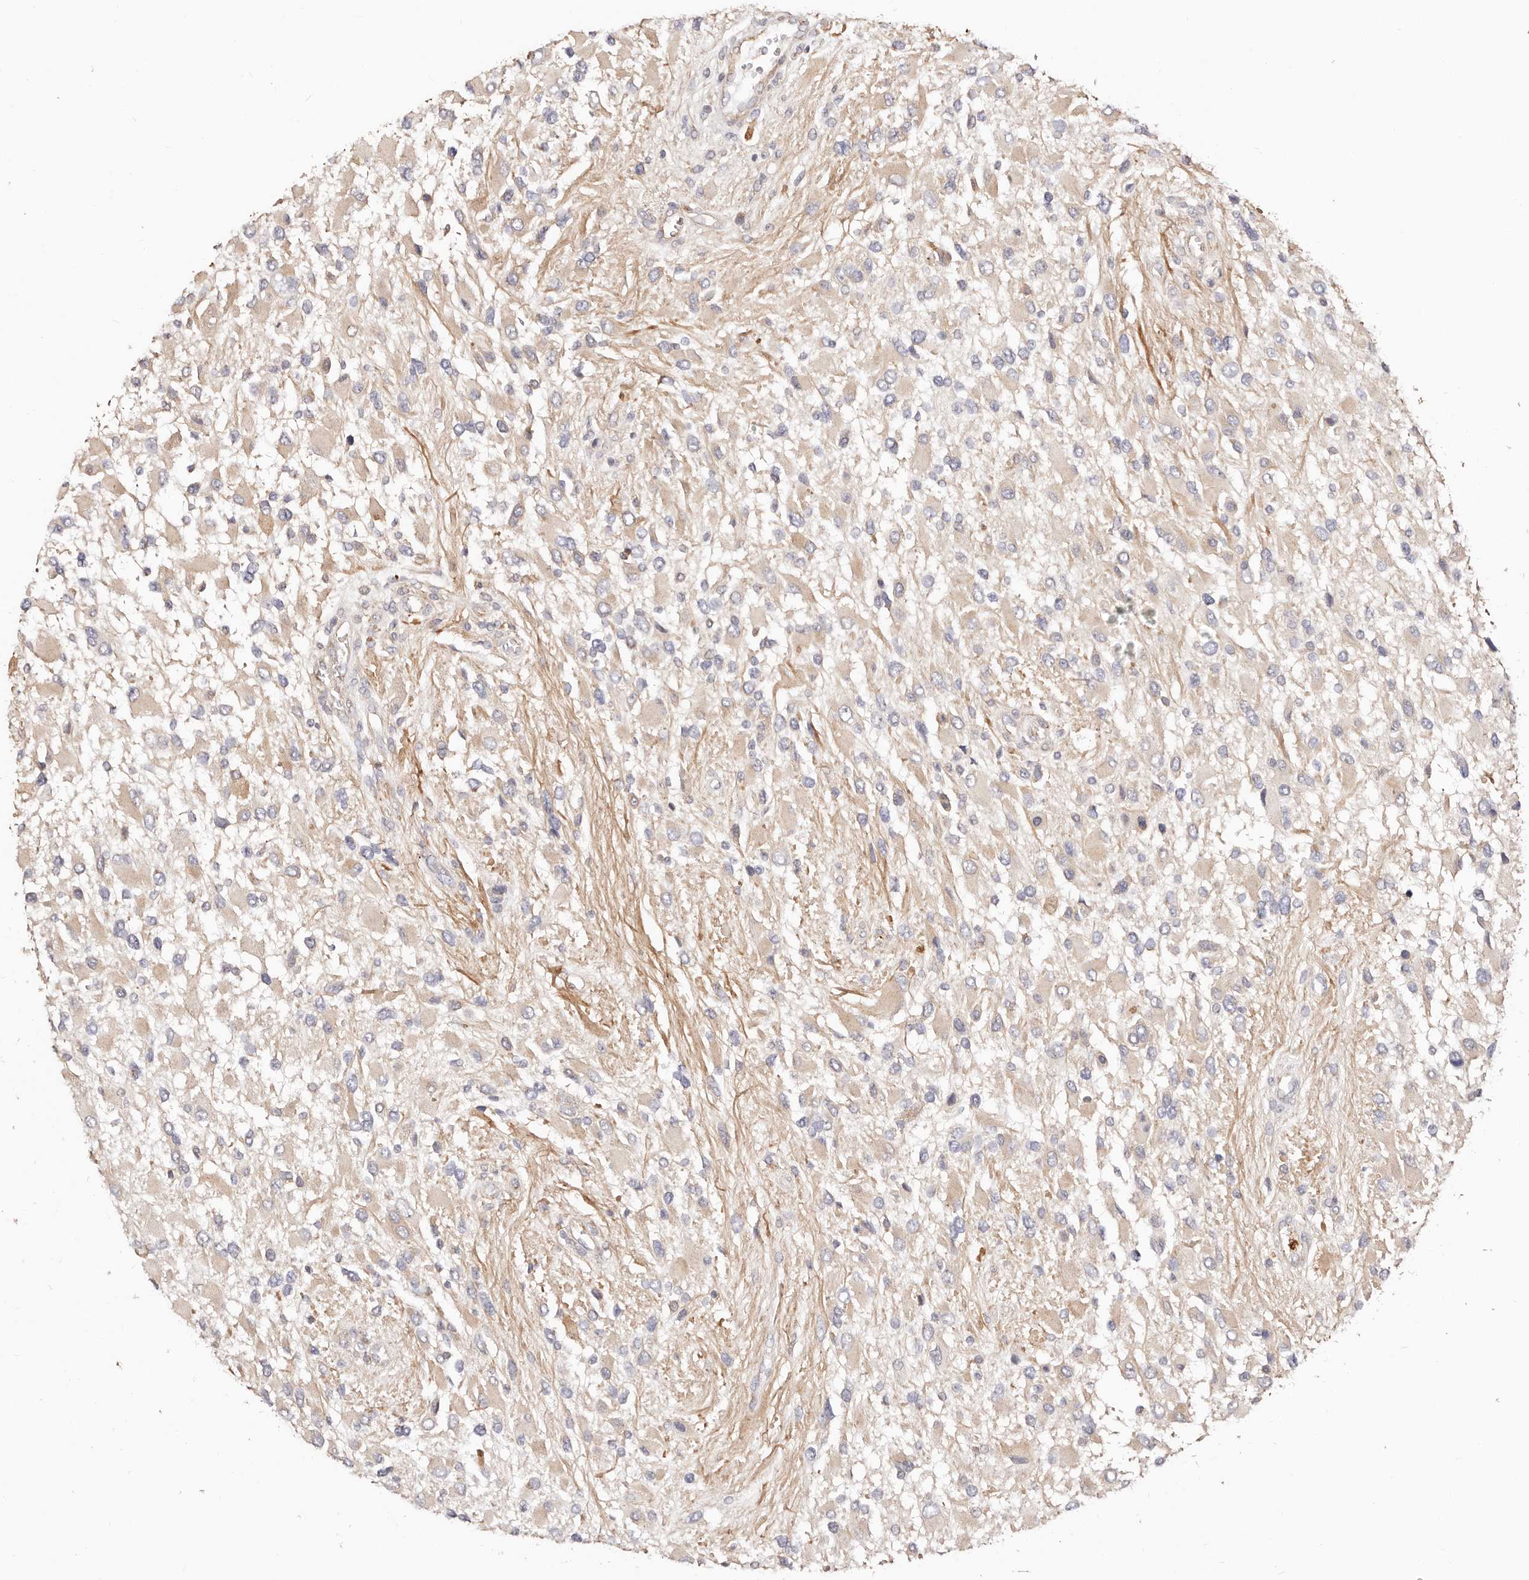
{"staining": {"intensity": "negative", "quantity": "none", "location": "none"}, "tissue": "glioma", "cell_type": "Tumor cells", "image_type": "cancer", "snomed": [{"axis": "morphology", "description": "Glioma, malignant, High grade"}, {"axis": "topography", "description": "Brain"}], "caption": "Immunohistochemical staining of human malignant glioma (high-grade) demonstrates no significant expression in tumor cells. The staining was performed using DAB to visualize the protein expression in brown, while the nuclei were stained in blue with hematoxylin (Magnification: 20x).", "gene": "MAPK1", "patient": {"sex": "male", "age": 53}}